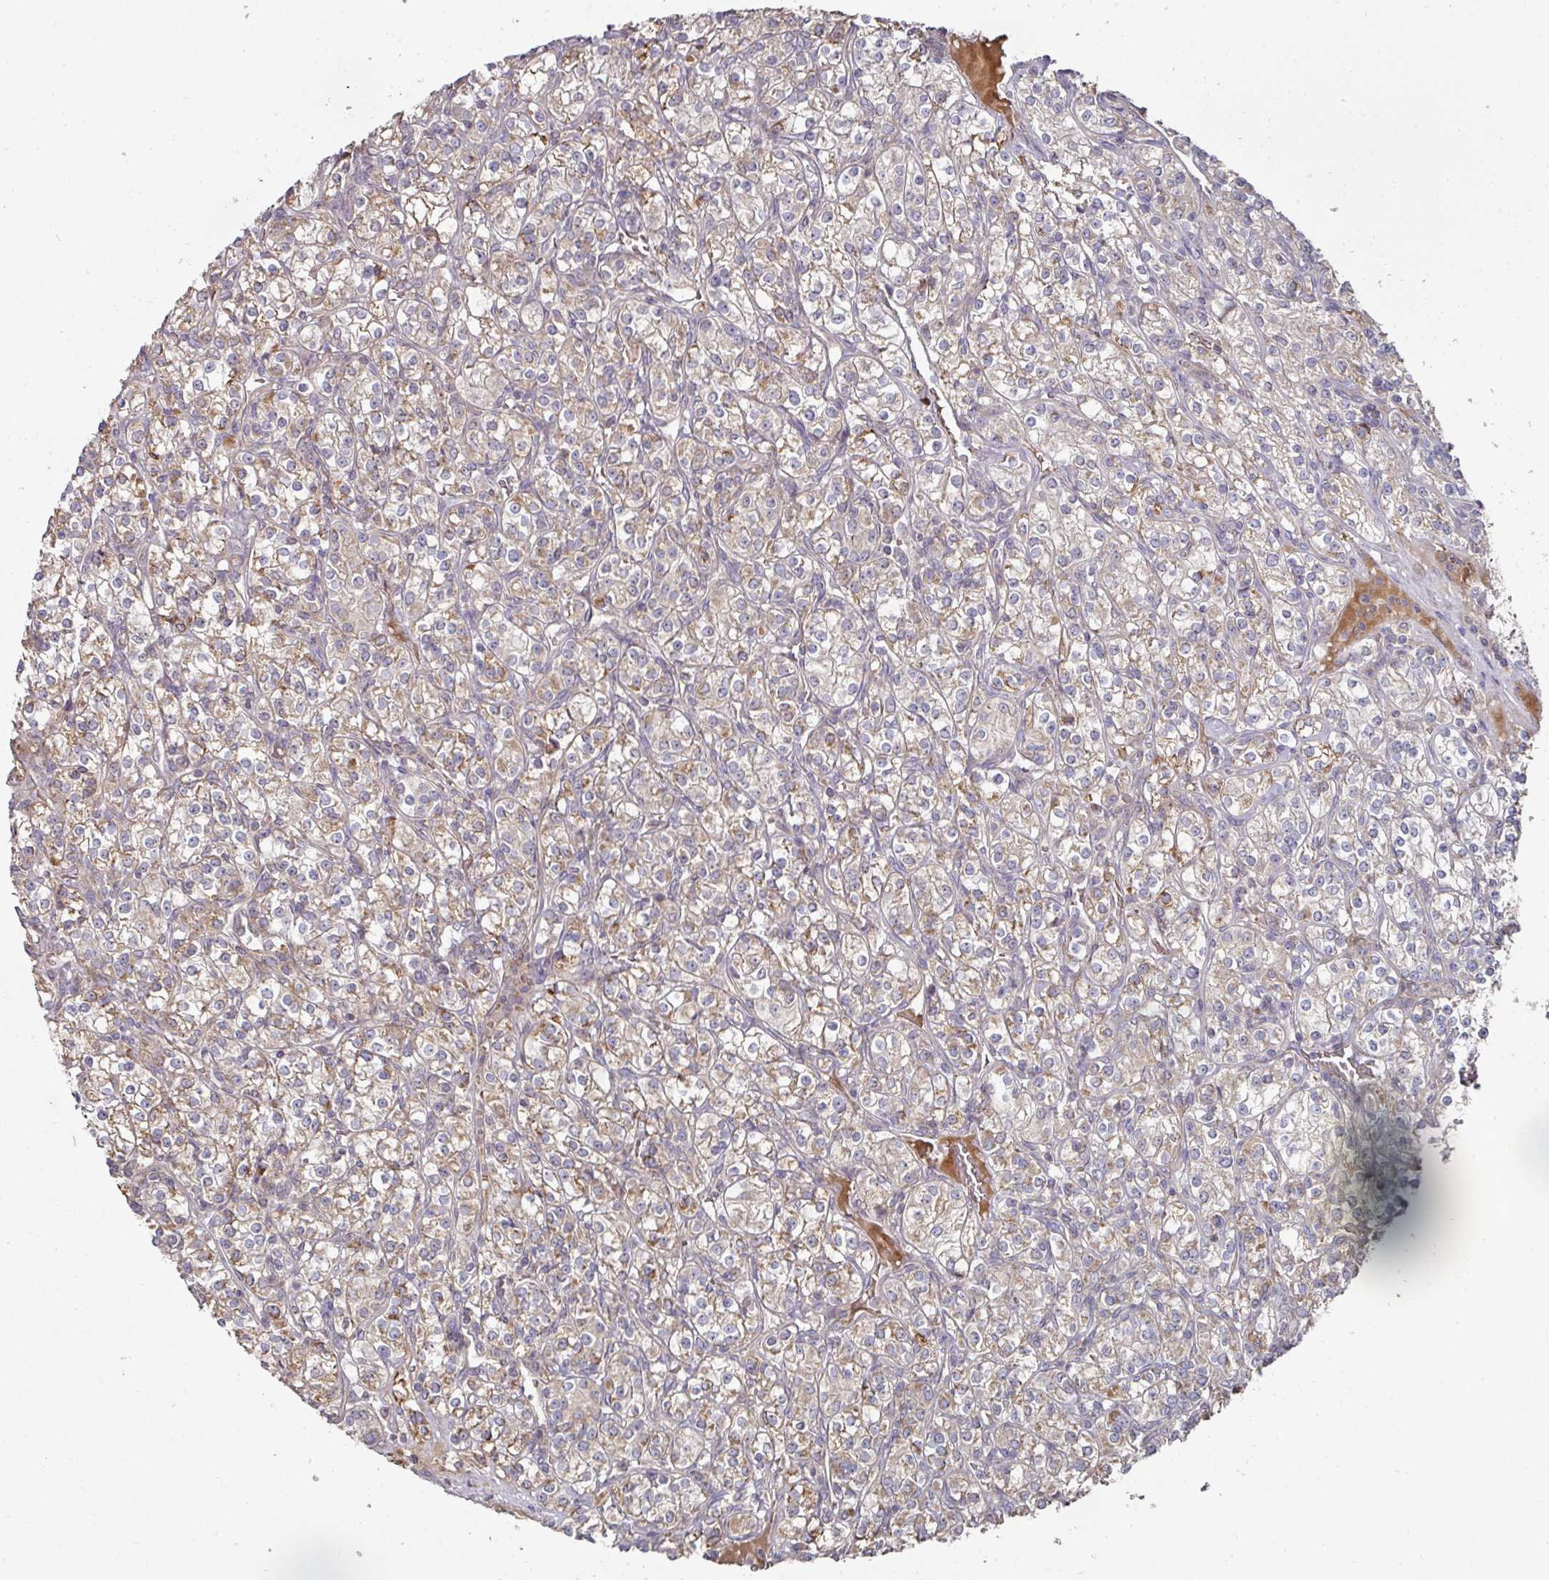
{"staining": {"intensity": "weak", "quantity": "<25%", "location": "cytoplasmic/membranous"}, "tissue": "renal cancer", "cell_type": "Tumor cells", "image_type": "cancer", "snomed": [{"axis": "morphology", "description": "Adenocarcinoma, NOS"}, {"axis": "topography", "description": "Kidney"}], "caption": "Protein analysis of renal cancer displays no significant positivity in tumor cells. The staining is performed using DAB (3,3'-diaminobenzidine) brown chromogen with nuclei counter-stained in using hematoxylin.", "gene": "DNAJC7", "patient": {"sex": "male", "age": 77}}